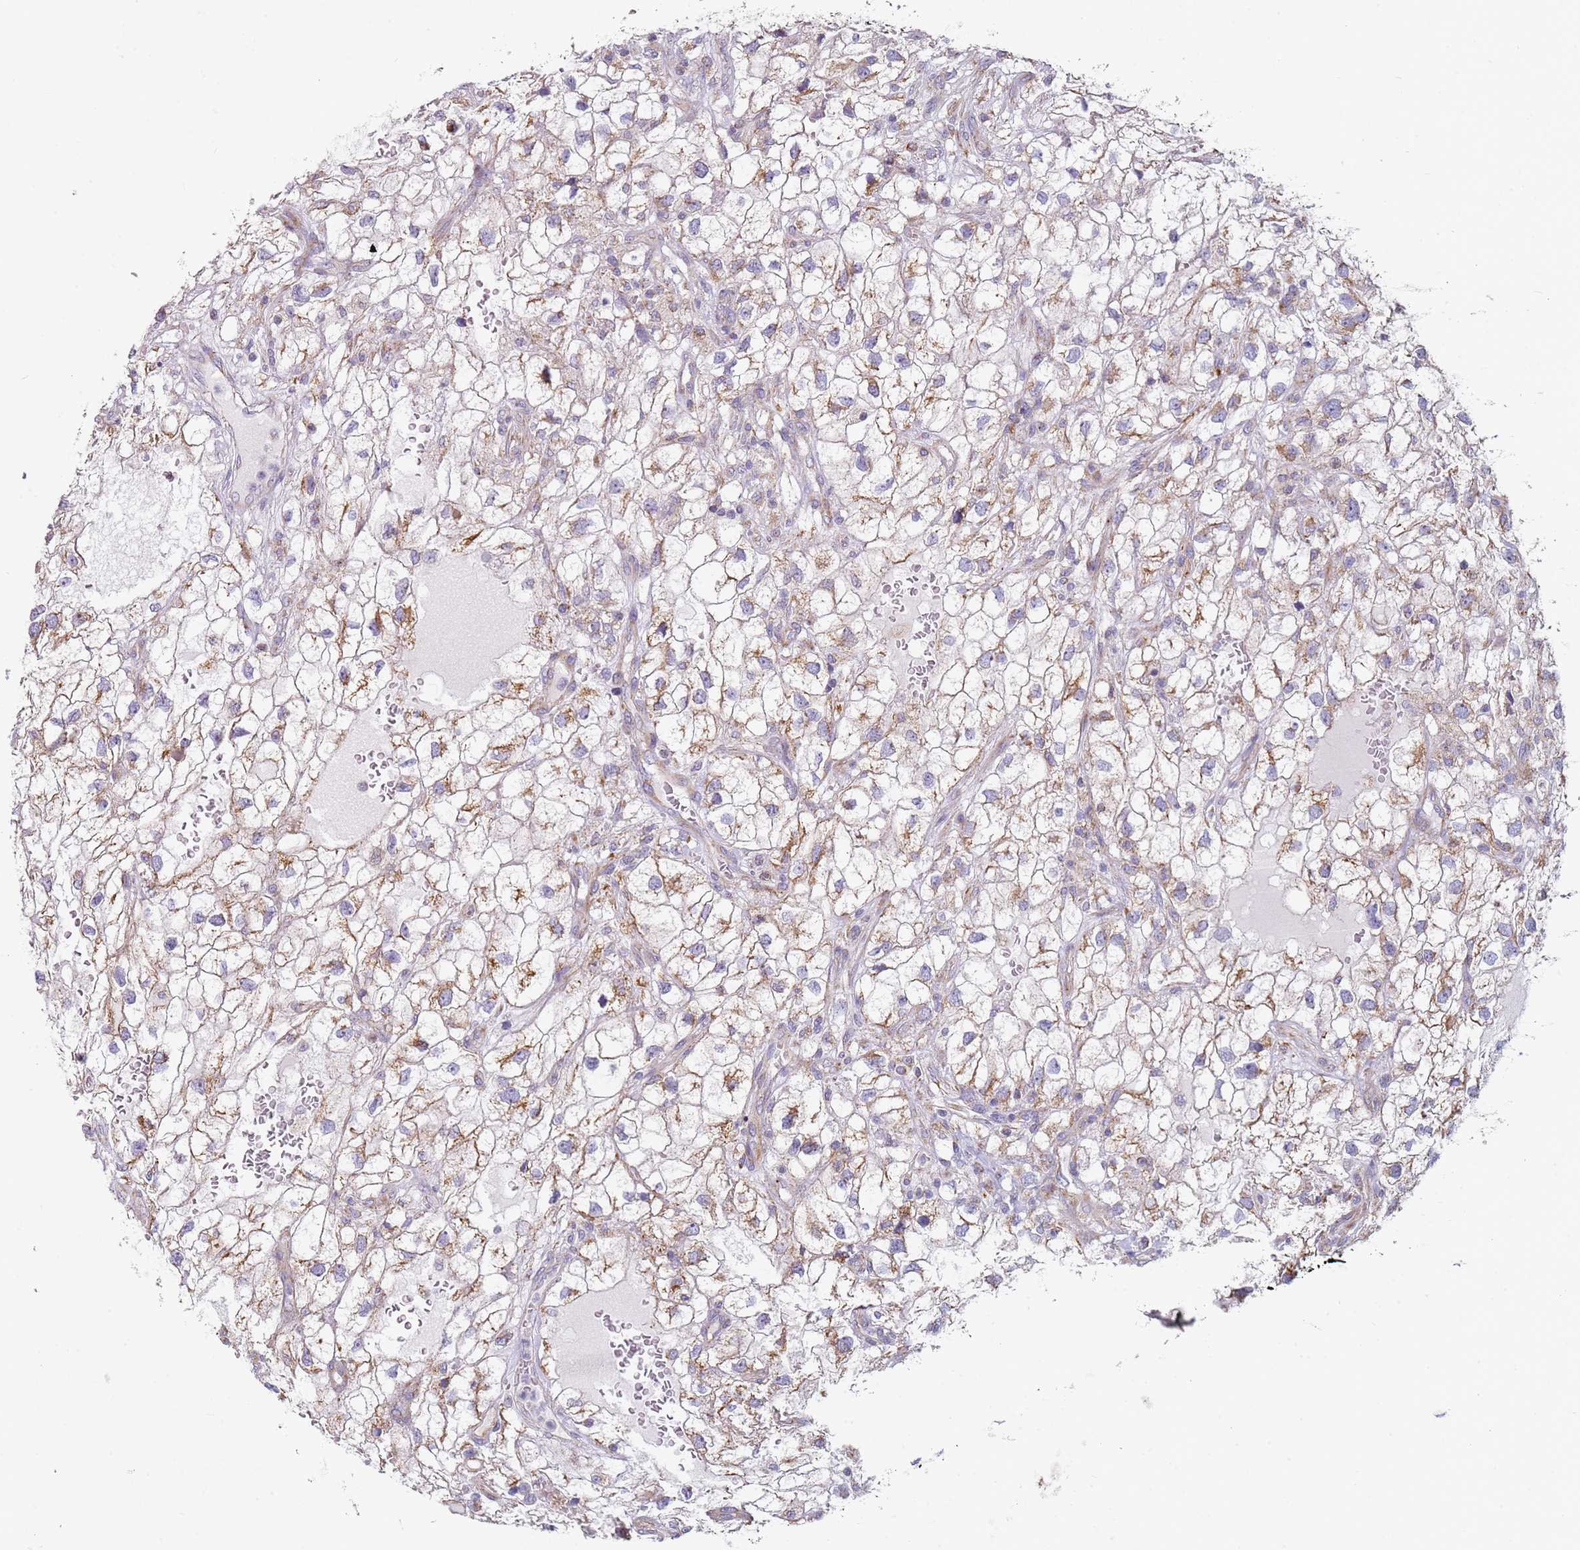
{"staining": {"intensity": "weak", "quantity": "25%-75%", "location": "cytoplasmic/membranous"}, "tissue": "renal cancer", "cell_type": "Tumor cells", "image_type": "cancer", "snomed": [{"axis": "morphology", "description": "Adenocarcinoma, NOS"}, {"axis": "topography", "description": "Kidney"}], "caption": "Adenocarcinoma (renal) stained for a protein (brown) reveals weak cytoplasmic/membranous positive expression in approximately 25%-75% of tumor cells.", "gene": "ALS2", "patient": {"sex": "male", "age": 59}}